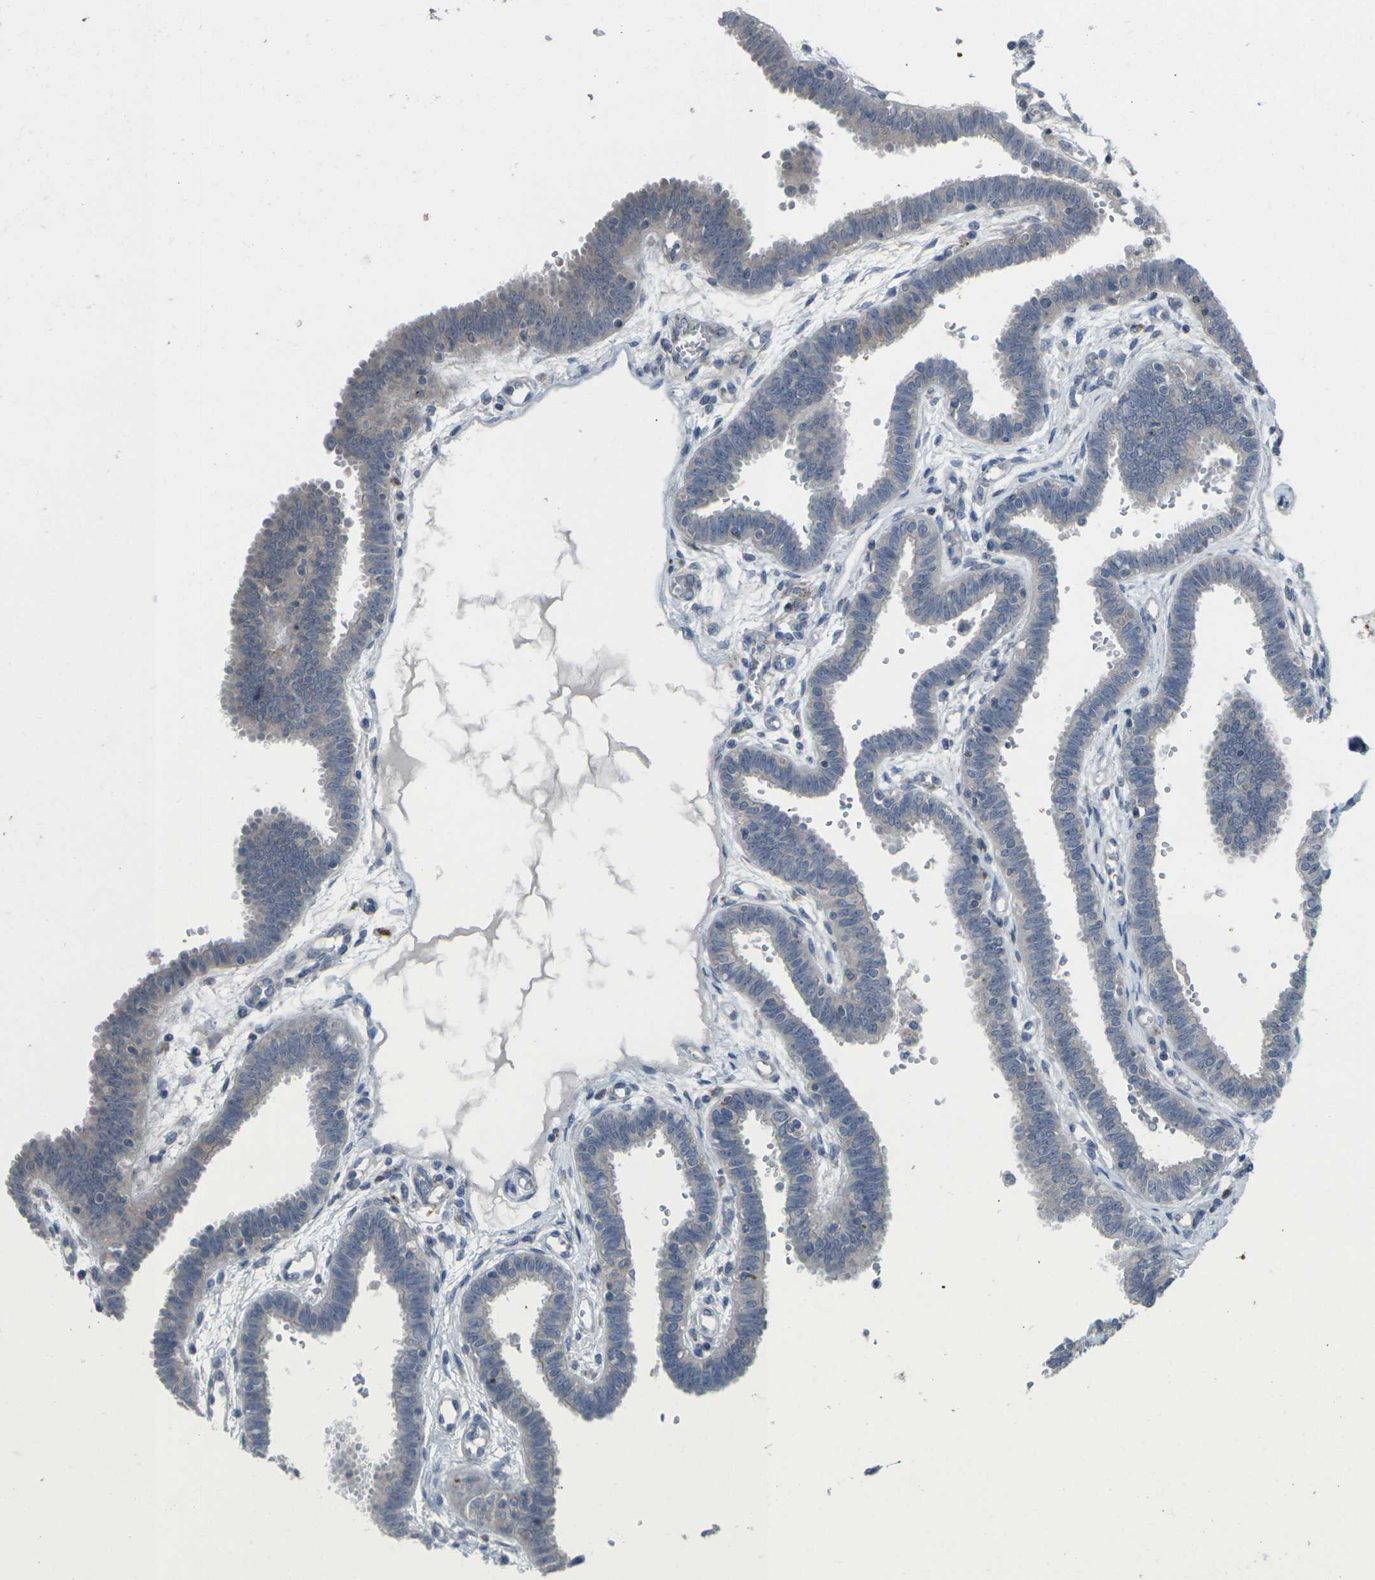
{"staining": {"intensity": "negative", "quantity": "none", "location": "none"}, "tissue": "fallopian tube", "cell_type": "Glandular cells", "image_type": "normal", "snomed": [{"axis": "morphology", "description": "Normal tissue, NOS"}, {"axis": "topography", "description": "Fallopian tube"}], "caption": "Immunohistochemistry (IHC) photomicrograph of benign fallopian tube: human fallopian tube stained with DAB shows no significant protein positivity in glandular cells.", "gene": "CCR10", "patient": {"sex": "female", "age": 32}}